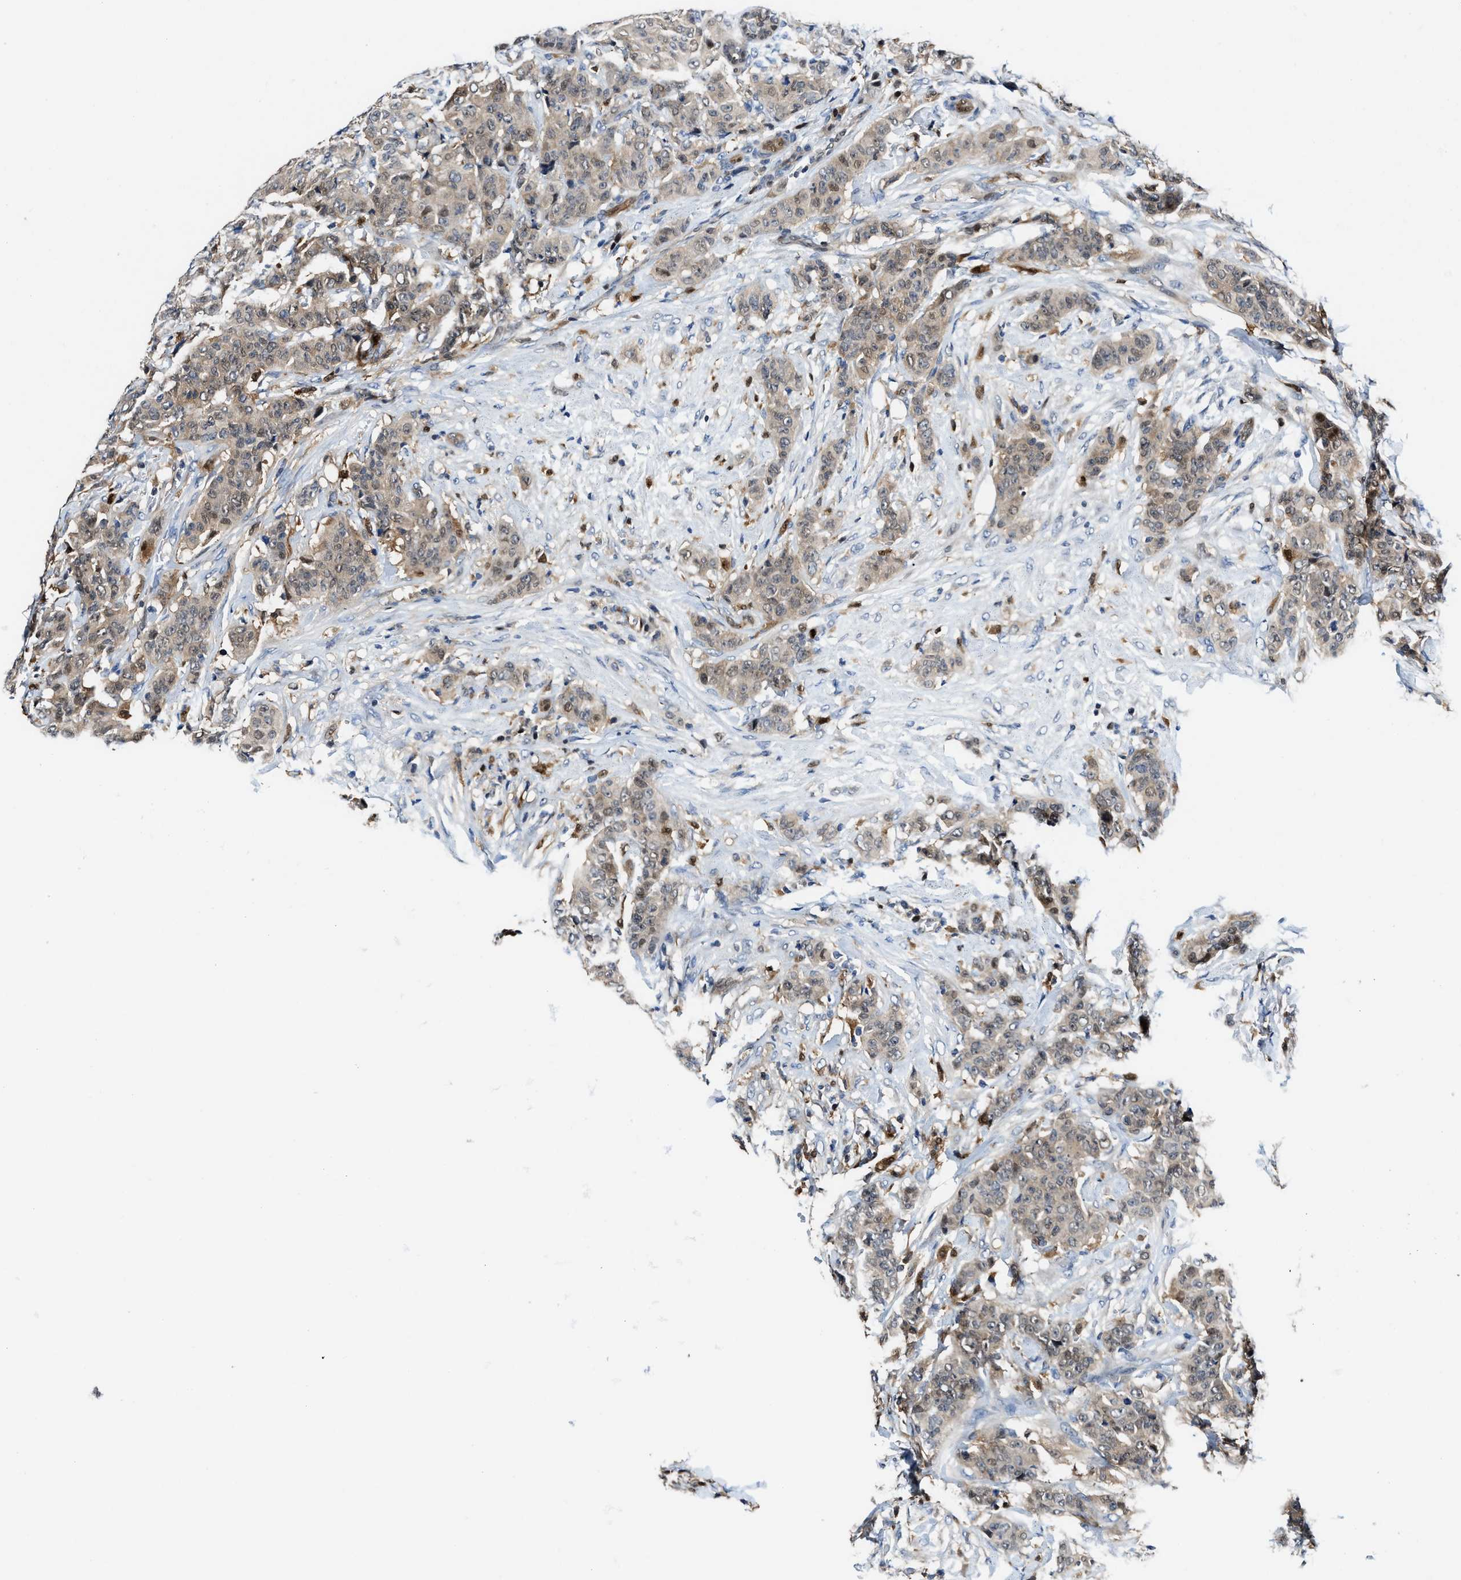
{"staining": {"intensity": "weak", "quantity": ">75%", "location": "cytoplasmic/membranous,nuclear"}, "tissue": "breast cancer", "cell_type": "Tumor cells", "image_type": "cancer", "snomed": [{"axis": "morphology", "description": "Normal tissue, NOS"}, {"axis": "morphology", "description": "Duct carcinoma"}, {"axis": "topography", "description": "Breast"}], "caption": "Immunohistochemical staining of human breast cancer demonstrates low levels of weak cytoplasmic/membranous and nuclear expression in approximately >75% of tumor cells. Immunohistochemistry (ihc) stains the protein of interest in brown and the nuclei are stained blue.", "gene": "LTA4H", "patient": {"sex": "female", "age": 40}}